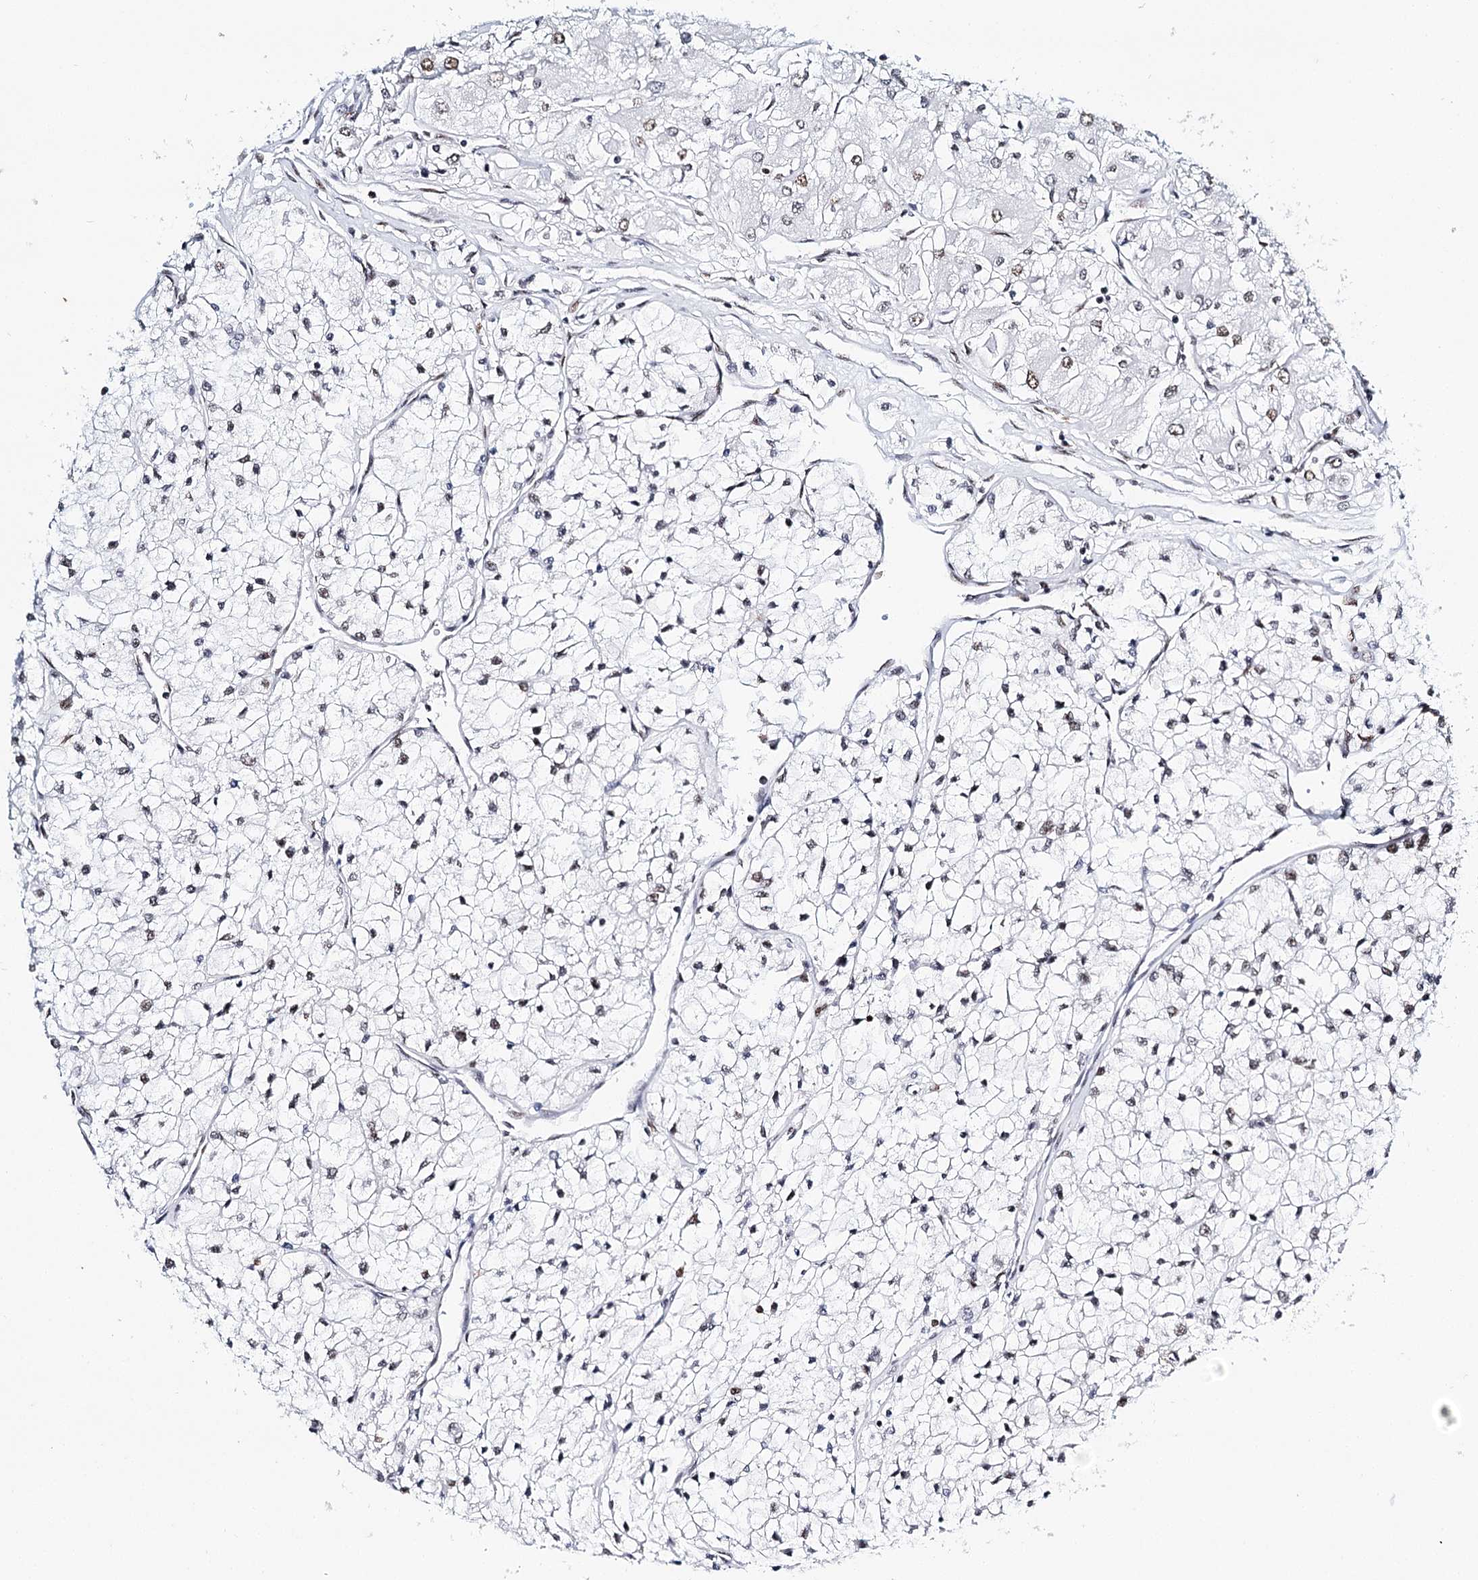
{"staining": {"intensity": "negative", "quantity": "none", "location": "none"}, "tissue": "renal cancer", "cell_type": "Tumor cells", "image_type": "cancer", "snomed": [{"axis": "morphology", "description": "Adenocarcinoma, NOS"}, {"axis": "topography", "description": "Kidney"}], "caption": "A high-resolution histopathology image shows immunohistochemistry staining of renal cancer (adenocarcinoma), which demonstrates no significant positivity in tumor cells.", "gene": "BARD1", "patient": {"sex": "male", "age": 80}}